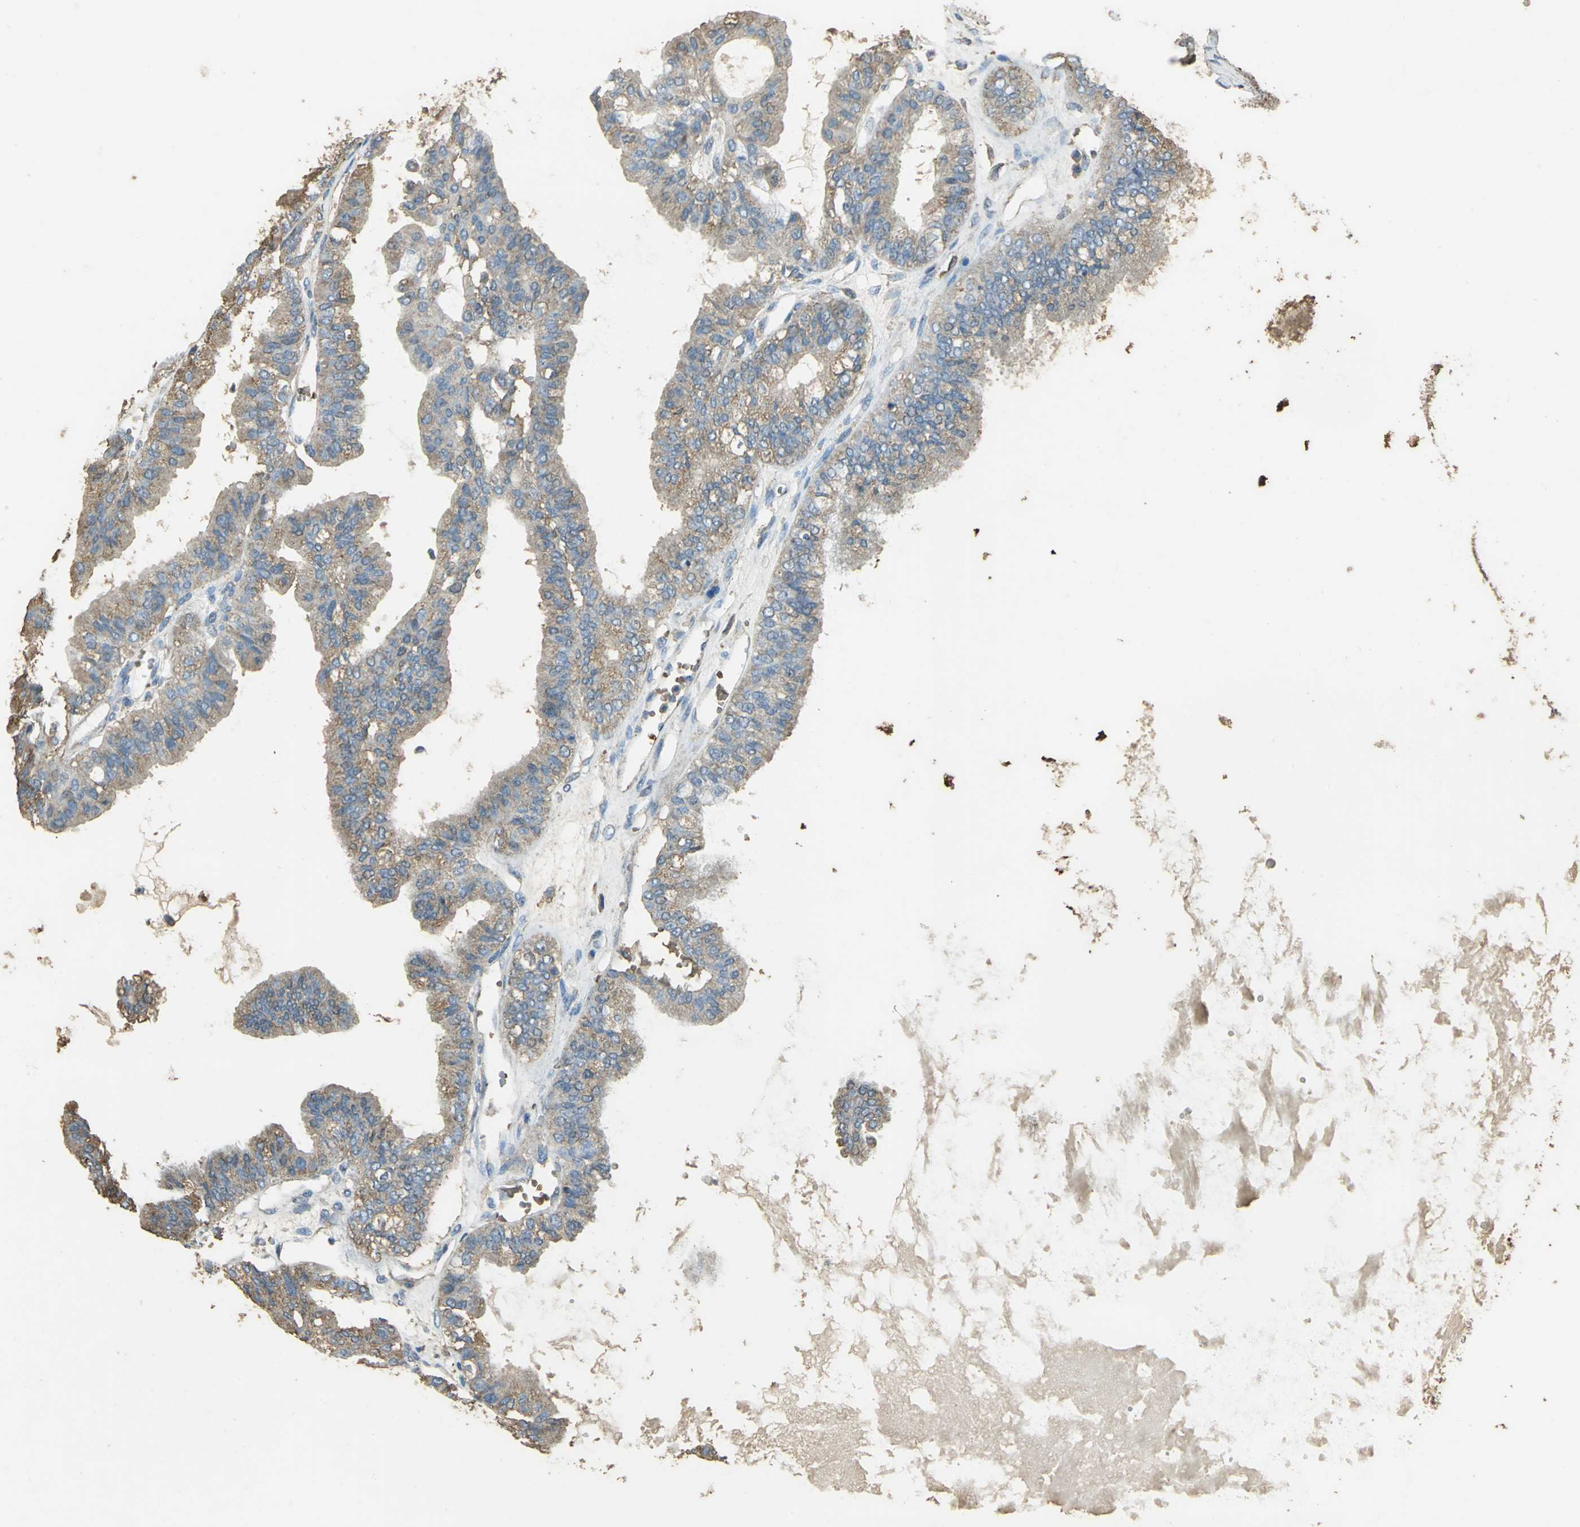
{"staining": {"intensity": "weak", "quantity": ">75%", "location": "cytoplasmic/membranous"}, "tissue": "ovarian cancer", "cell_type": "Tumor cells", "image_type": "cancer", "snomed": [{"axis": "morphology", "description": "Carcinoma, NOS"}, {"axis": "morphology", "description": "Carcinoma, endometroid"}, {"axis": "topography", "description": "Ovary"}], "caption": "Human ovarian cancer (endometroid carcinoma) stained with a brown dye displays weak cytoplasmic/membranous positive positivity in about >75% of tumor cells.", "gene": "TRAPPC2", "patient": {"sex": "female", "age": 50}}